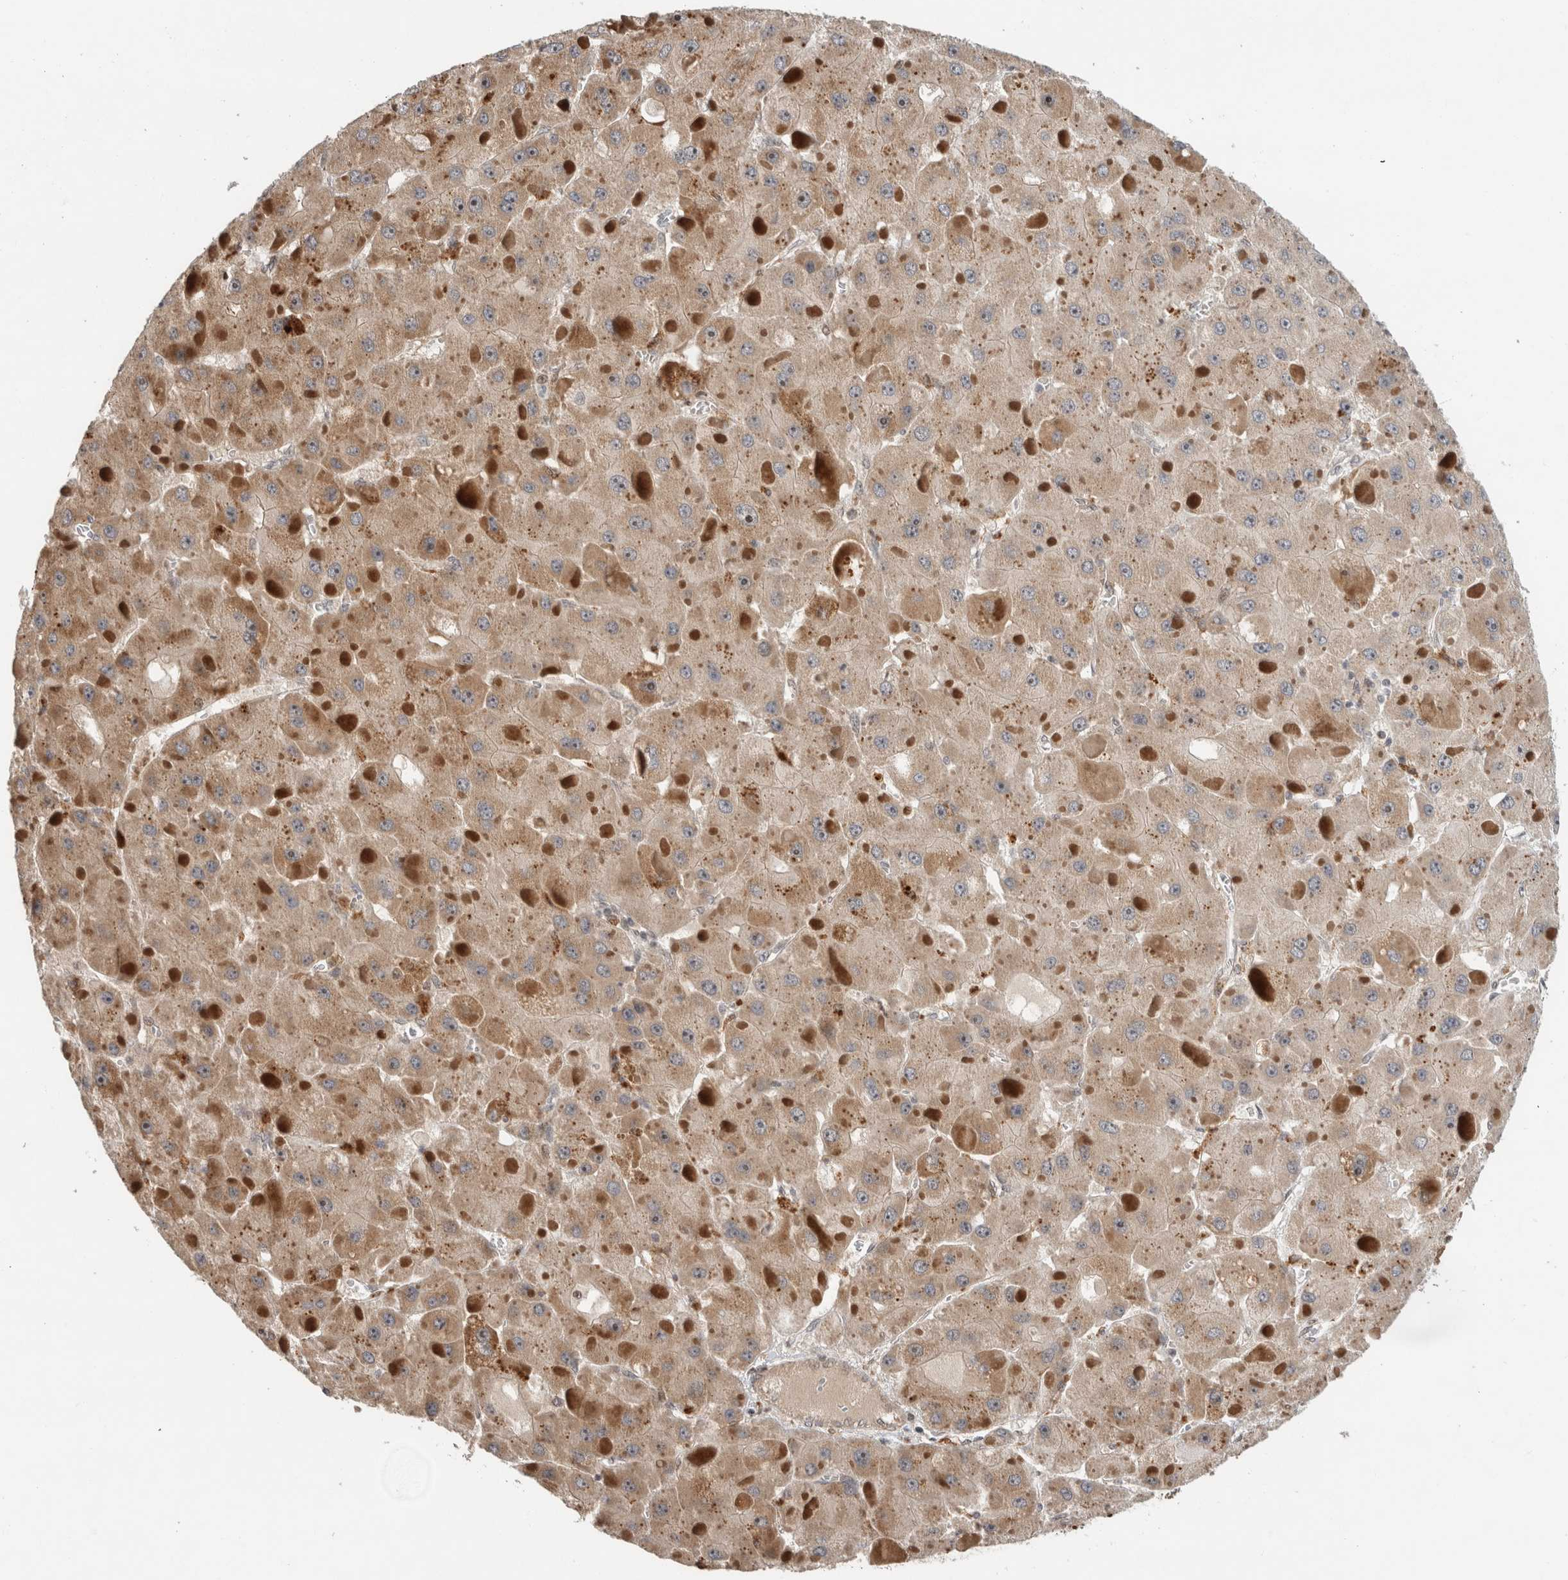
{"staining": {"intensity": "moderate", "quantity": ">75%", "location": "cytoplasmic/membranous"}, "tissue": "liver cancer", "cell_type": "Tumor cells", "image_type": "cancer", "snomed": [{"axis": "morphology", "description": "Carcinoma, Hepatocellular, NOS"}, {"axis": "topography", "description": "Liver"}], "caption": "This histopathology image exhibits immunohistochemistry staining of human hepatocellular carcinoma (liver), with medium moderate cytoplasmic/membranous expression in approximately >75% of tumor cells.", "gene": "INSRR", "patient": {"sex": "female", "age": 73}}